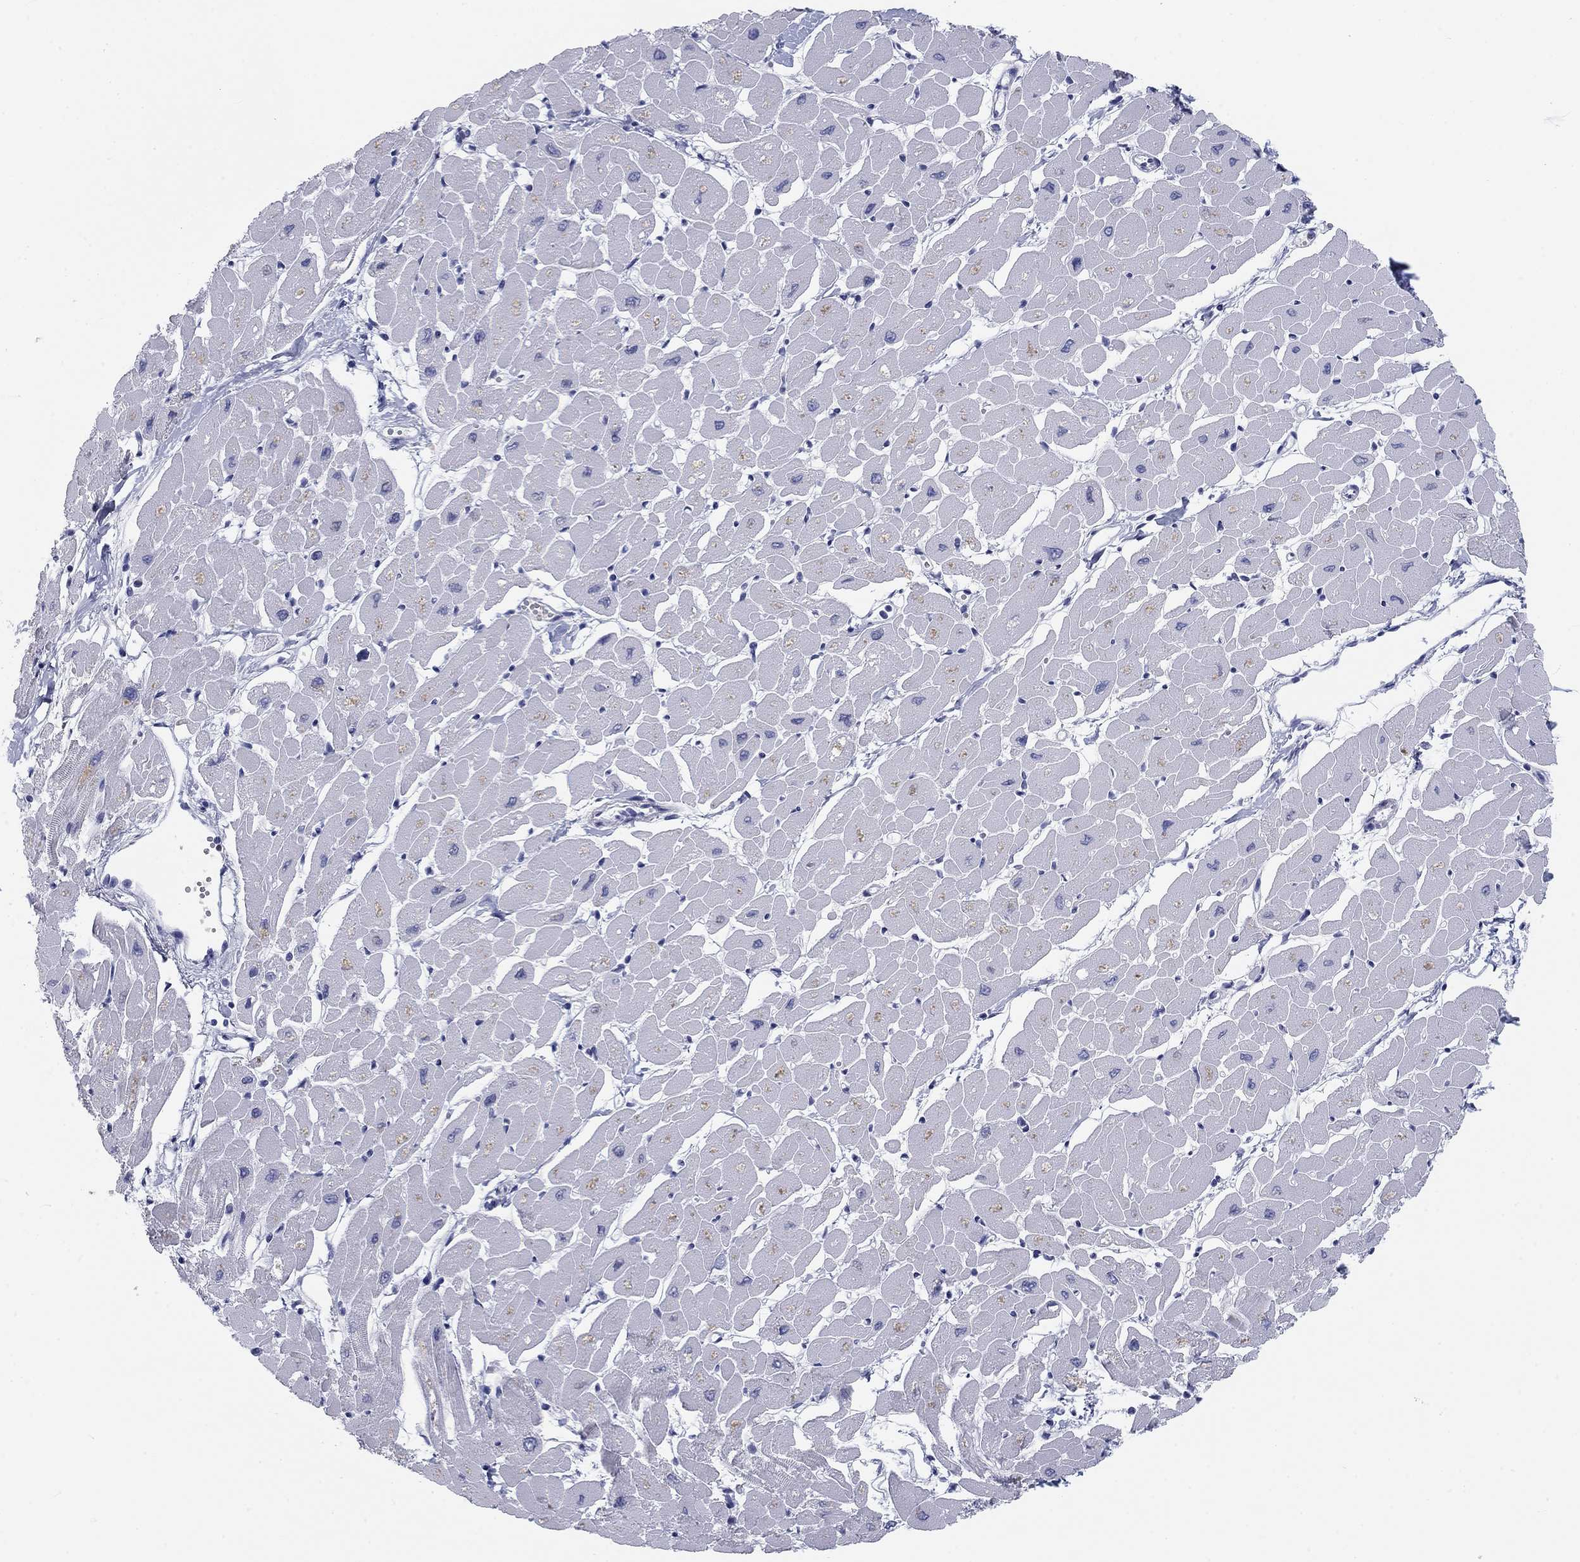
{"staining": {"intensity": "negative", "quantity": "none", "location": "none"}, "tissue": "heart muscle", "cell_type": "Cardiomyocytes", "image_type": "normal", "snomed": [{"axis": "morphology", "description": "Normal tissue, NOS"}, {"axis": "topography", "description": "Heart"}], "caption": "There is no significant expression in cardiomyocytes of heart muscle. Nuclei are stained in blue.", "gene": "CALB1", "patient": {"sex": "male", "age": 57}}